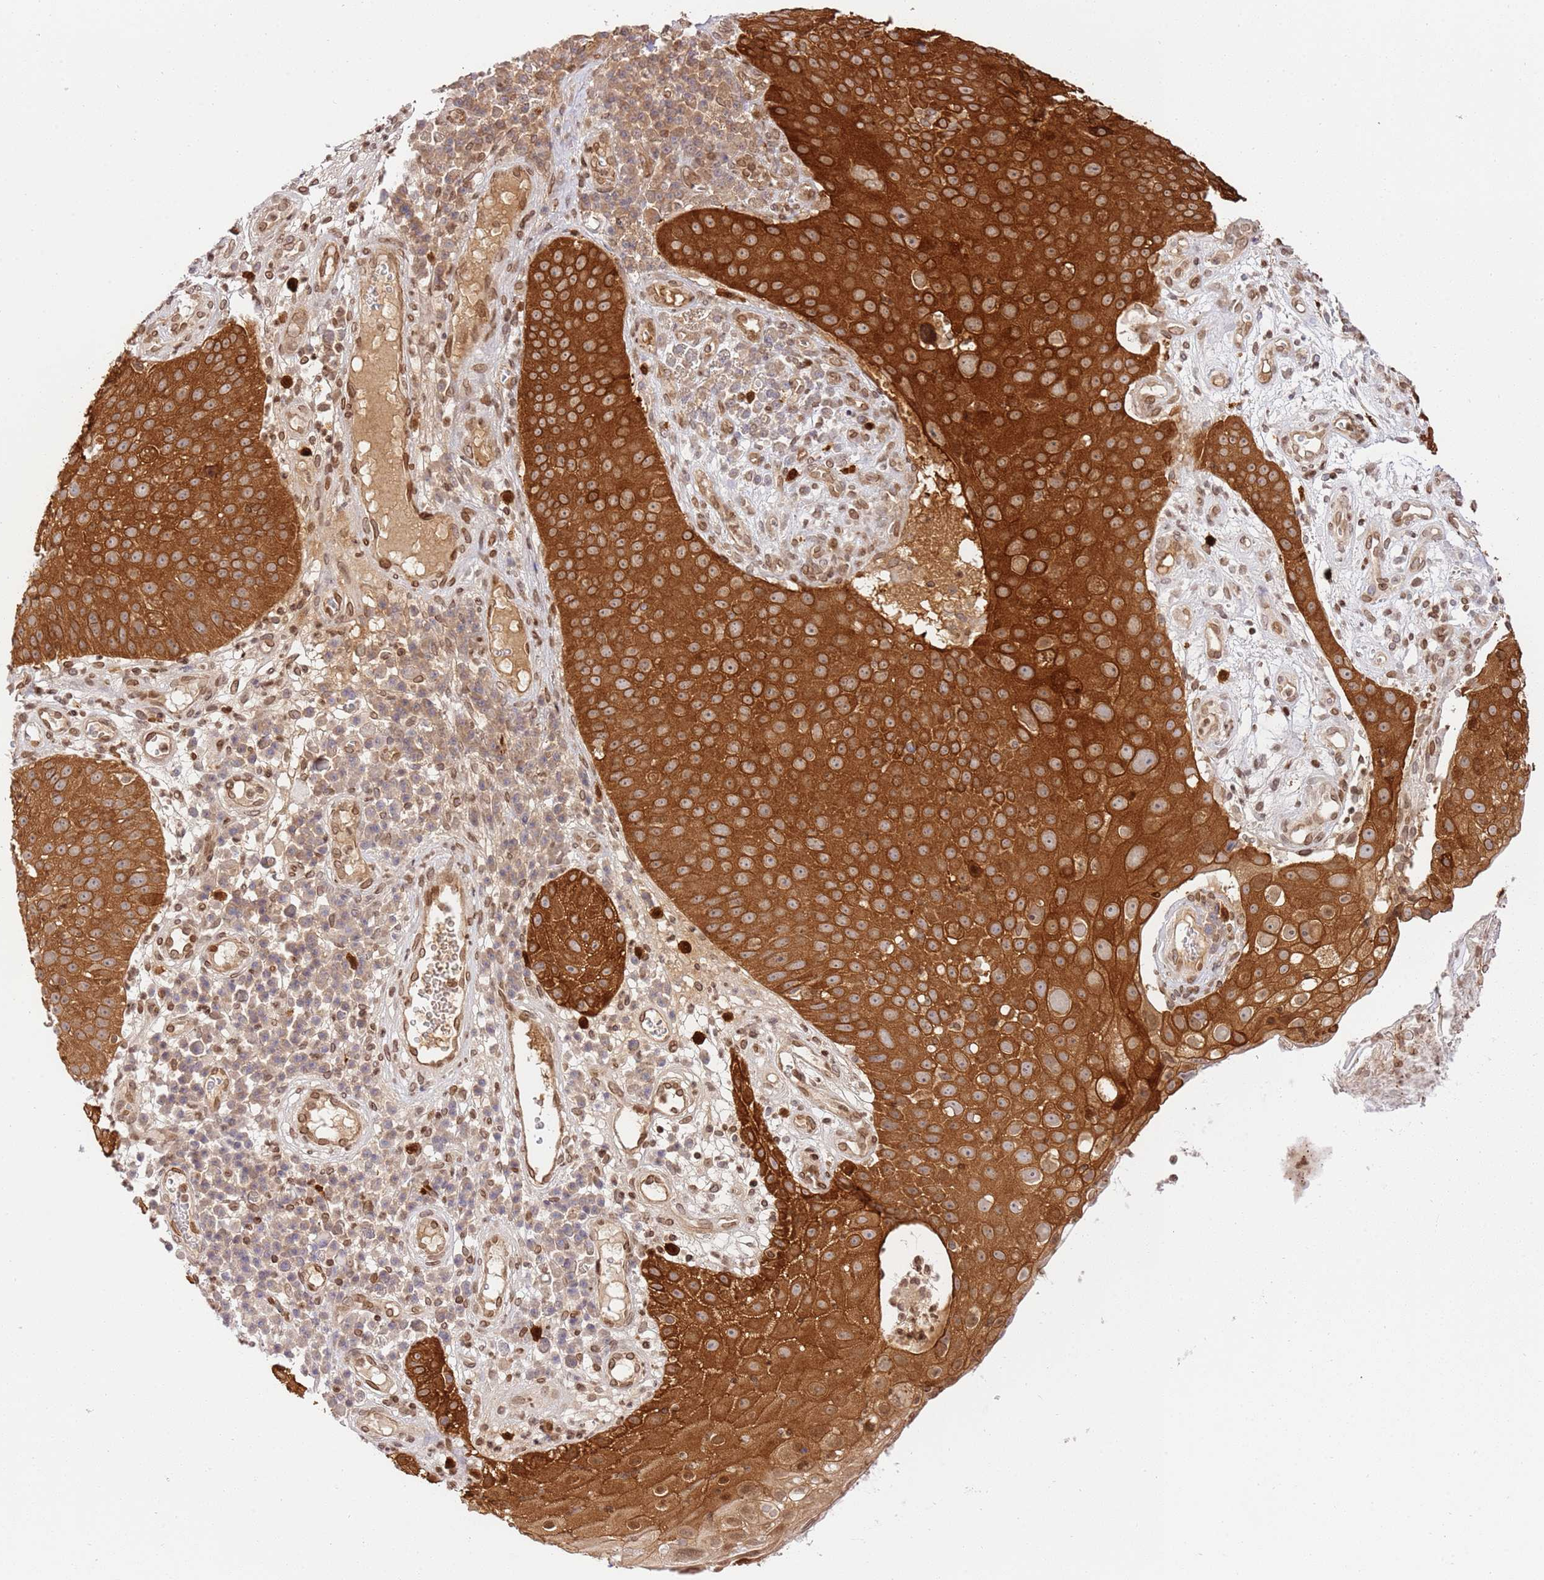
{"staining": {"intensity": "strong", "quantity": ">75%", "location": "cytoplasmic/membranous"}, "tissue": "skin cancer", "cell_type": "Tumor cells", "image_type": "cancer", "snomed": [{"axis": "morphology", "description": "Squamous cell carcinoma, NOS"}, {"axis": "topography", "description": "Skin"}], "caption": "Skin squamous cell carcinoma stained for a protein (brown) displays strong cytoplasmic/membranous positive staining in about >75% of tumor cells.", "gene": "TRIM37", "patient": {"sex": "male", "age": 71}}